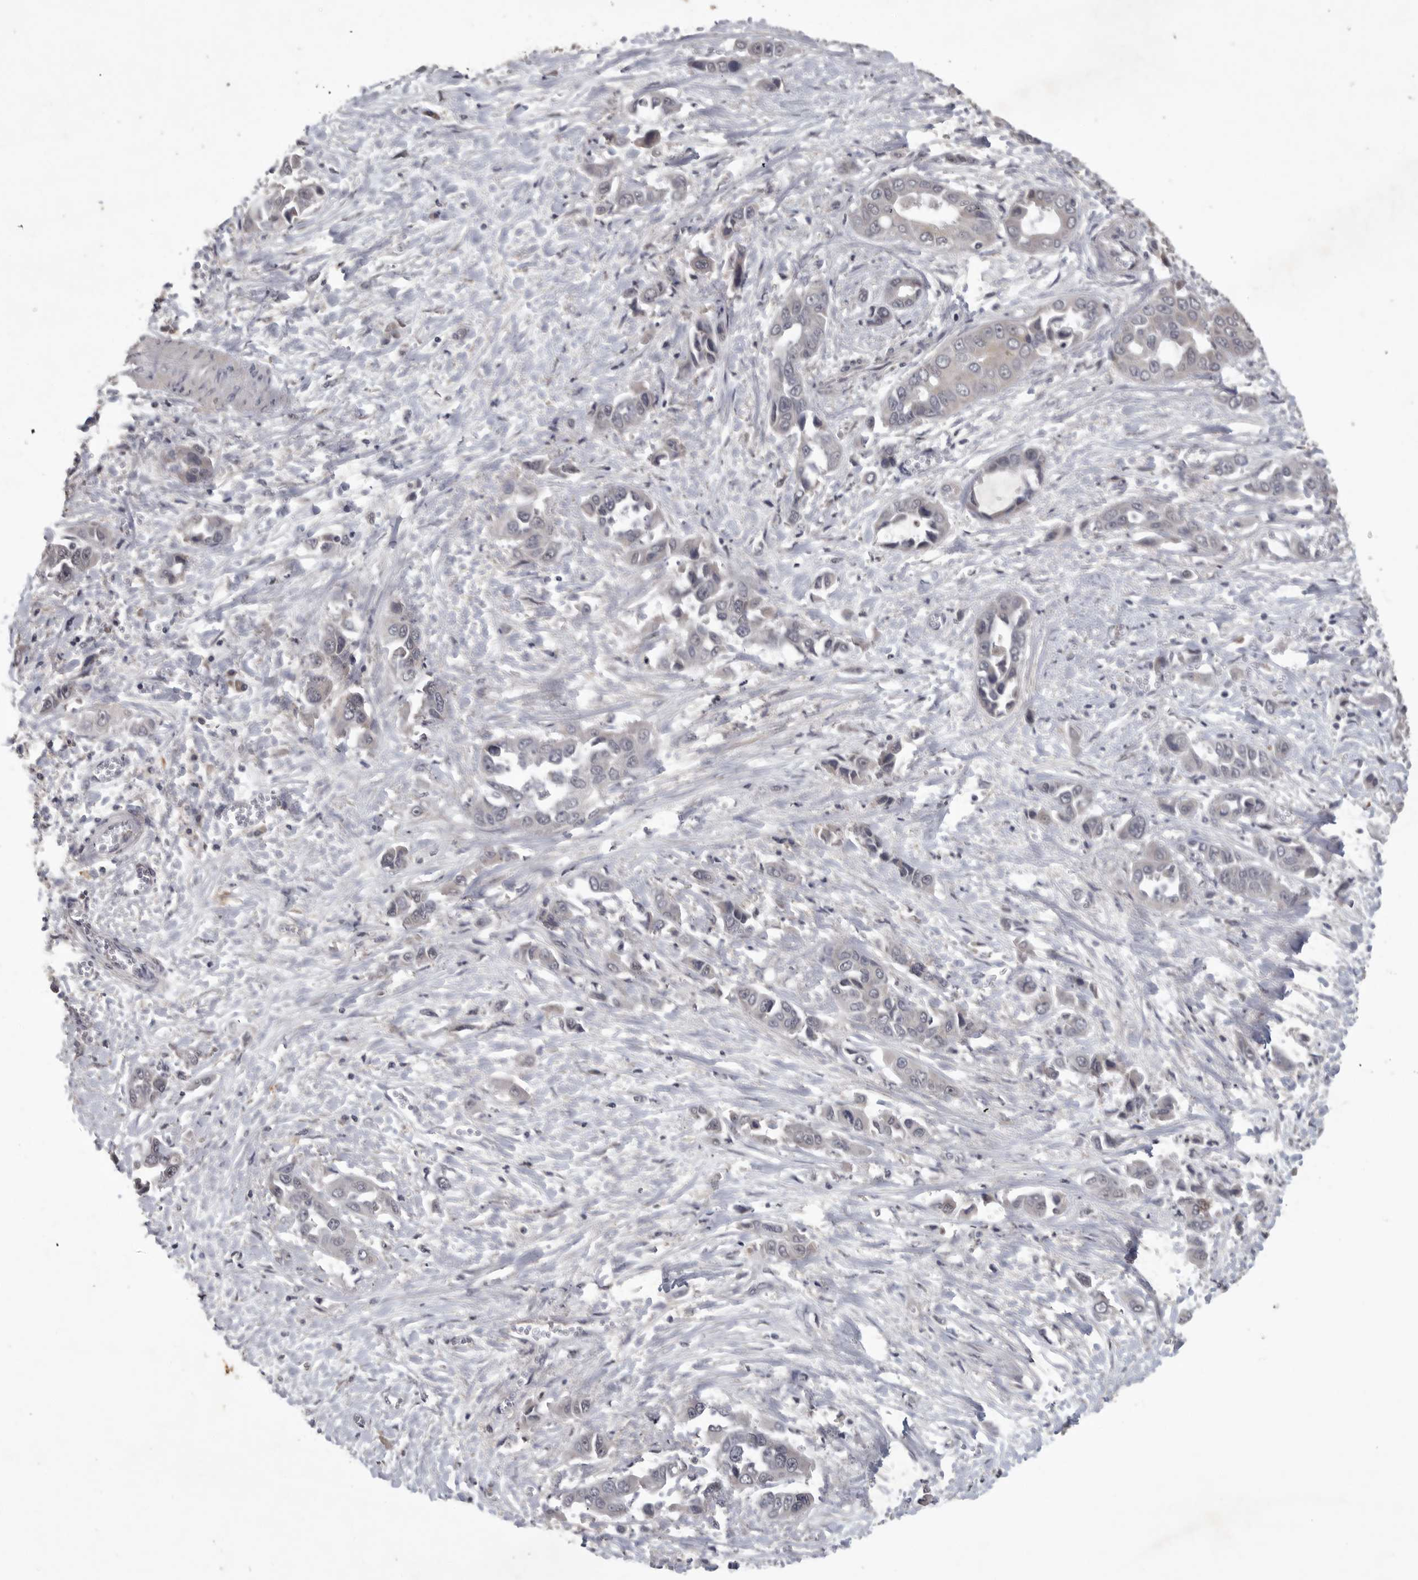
{"staining": {"intensity": "negative", "quantity": "none", "location": "none"}, "tissue": "liver cancer", "cell_type": "Tumor cells", "image_type": "cancer", "snomed": [{"axis": "morphology", "description": "Cholangiocarcinoma"}, {"axis": "topography", "description": "Liver"}], "caption": "This is a image of immunohistochemistry (IHC) staining of liver cholangiocarcinoma, which shows no expression in tumor cells.", "gene": "ZNF114", "patient": {"sex": "female", "age": 52}}